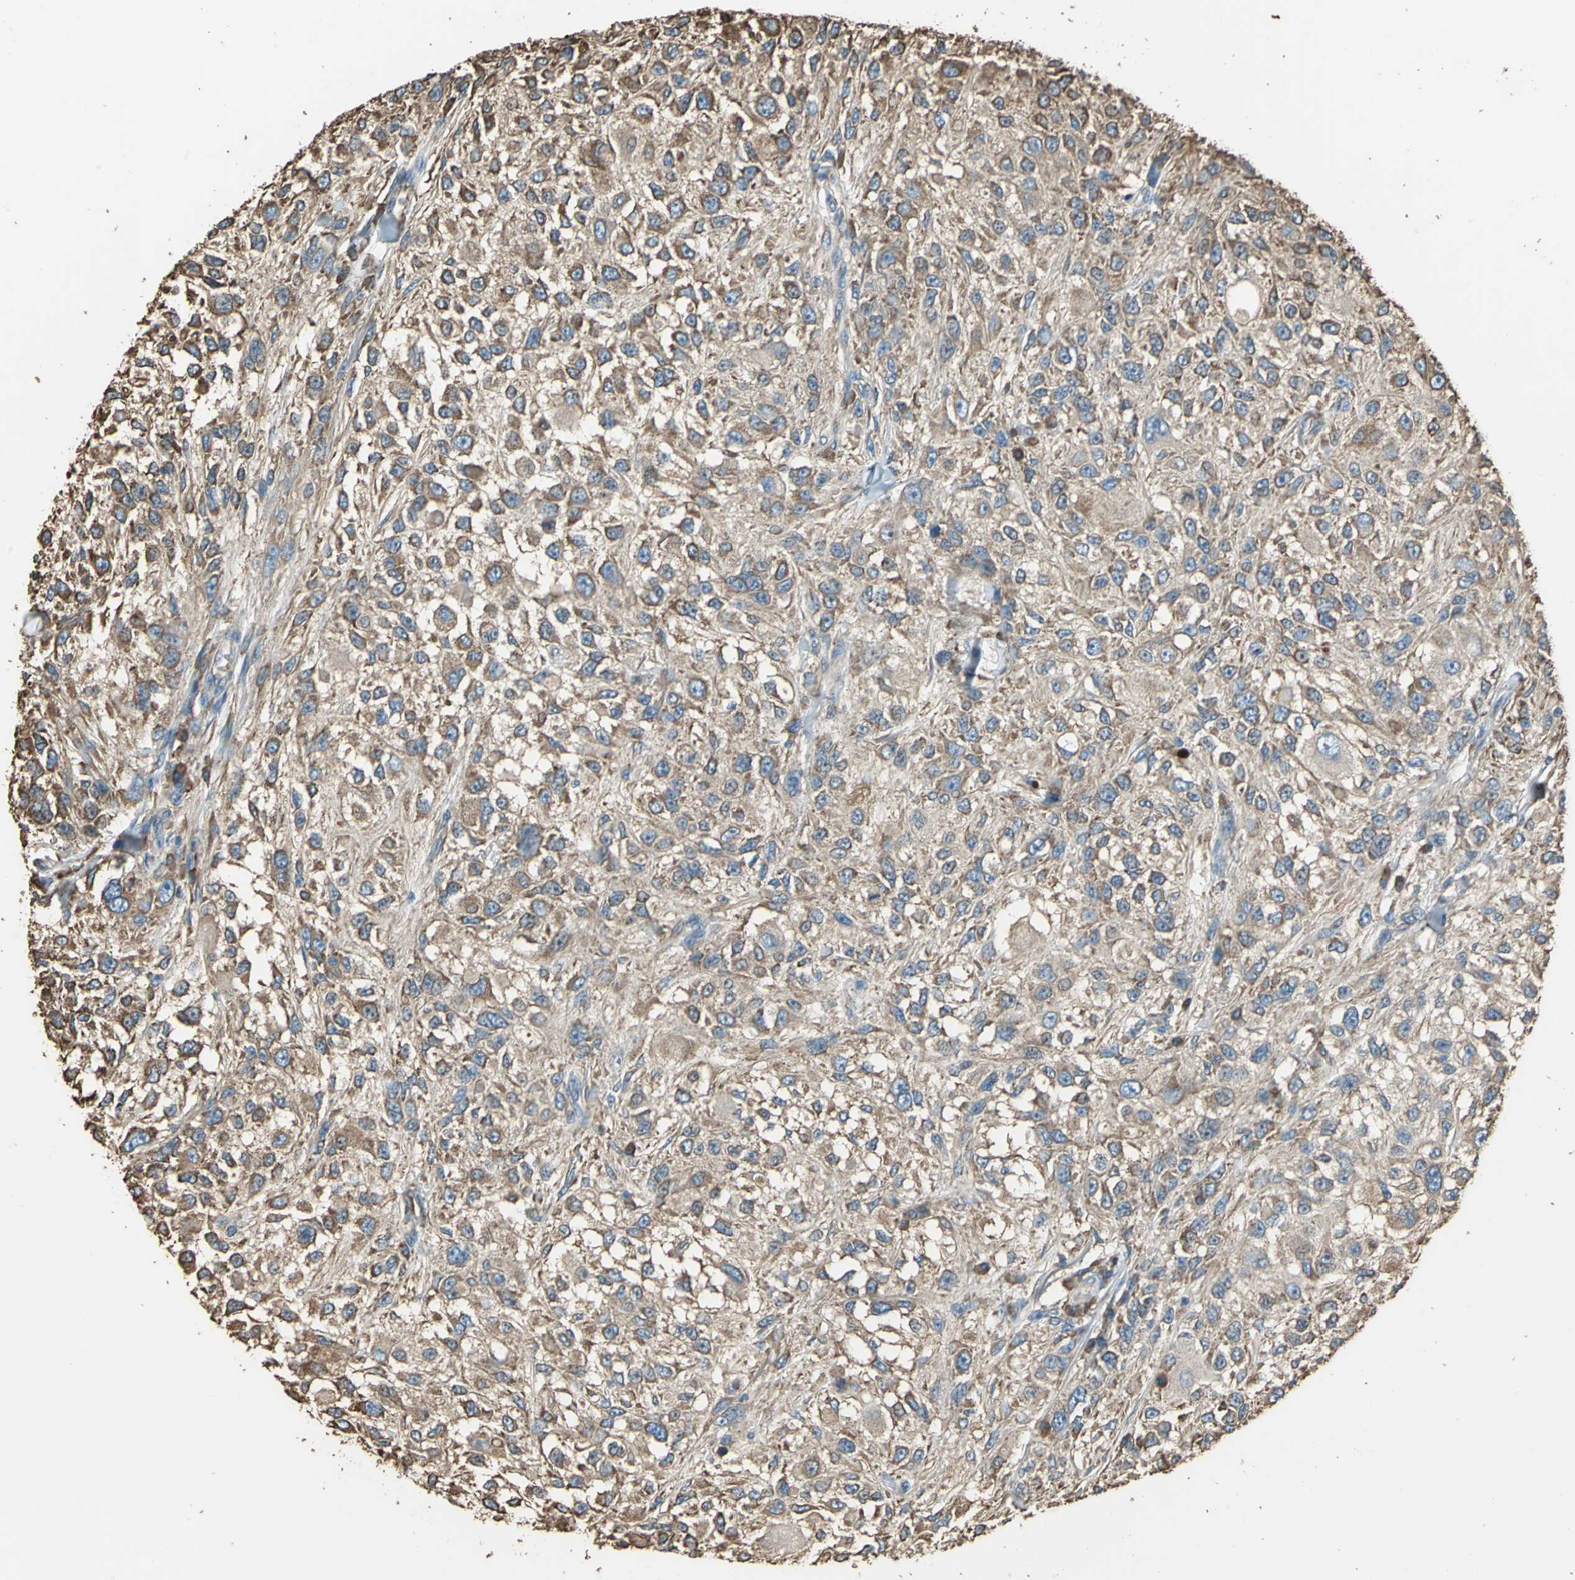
{"staining": {"intensity": "moderate", "quantity": ">75%", "location": "cytoplasmic/membranous"}, "tissue": "melanoma", "cell_type": "Tumor cells", "image_type": "cancer", "snomed": [{"axis": "morphology", "description": "Necrosis, NOS"}, {"axis": "morphology", "description": "Malignant melanoma, NOS"}, {"axis": "topography", "description": "Skin"}], "caption": "The histopathology image displays a brown stain indicating the presence of a protein in the cytoplasmic/membranous of tumor cells in malignant melanoma.", "gene": "GPANK1", "patient": {"sex": "female", "age": 87}}